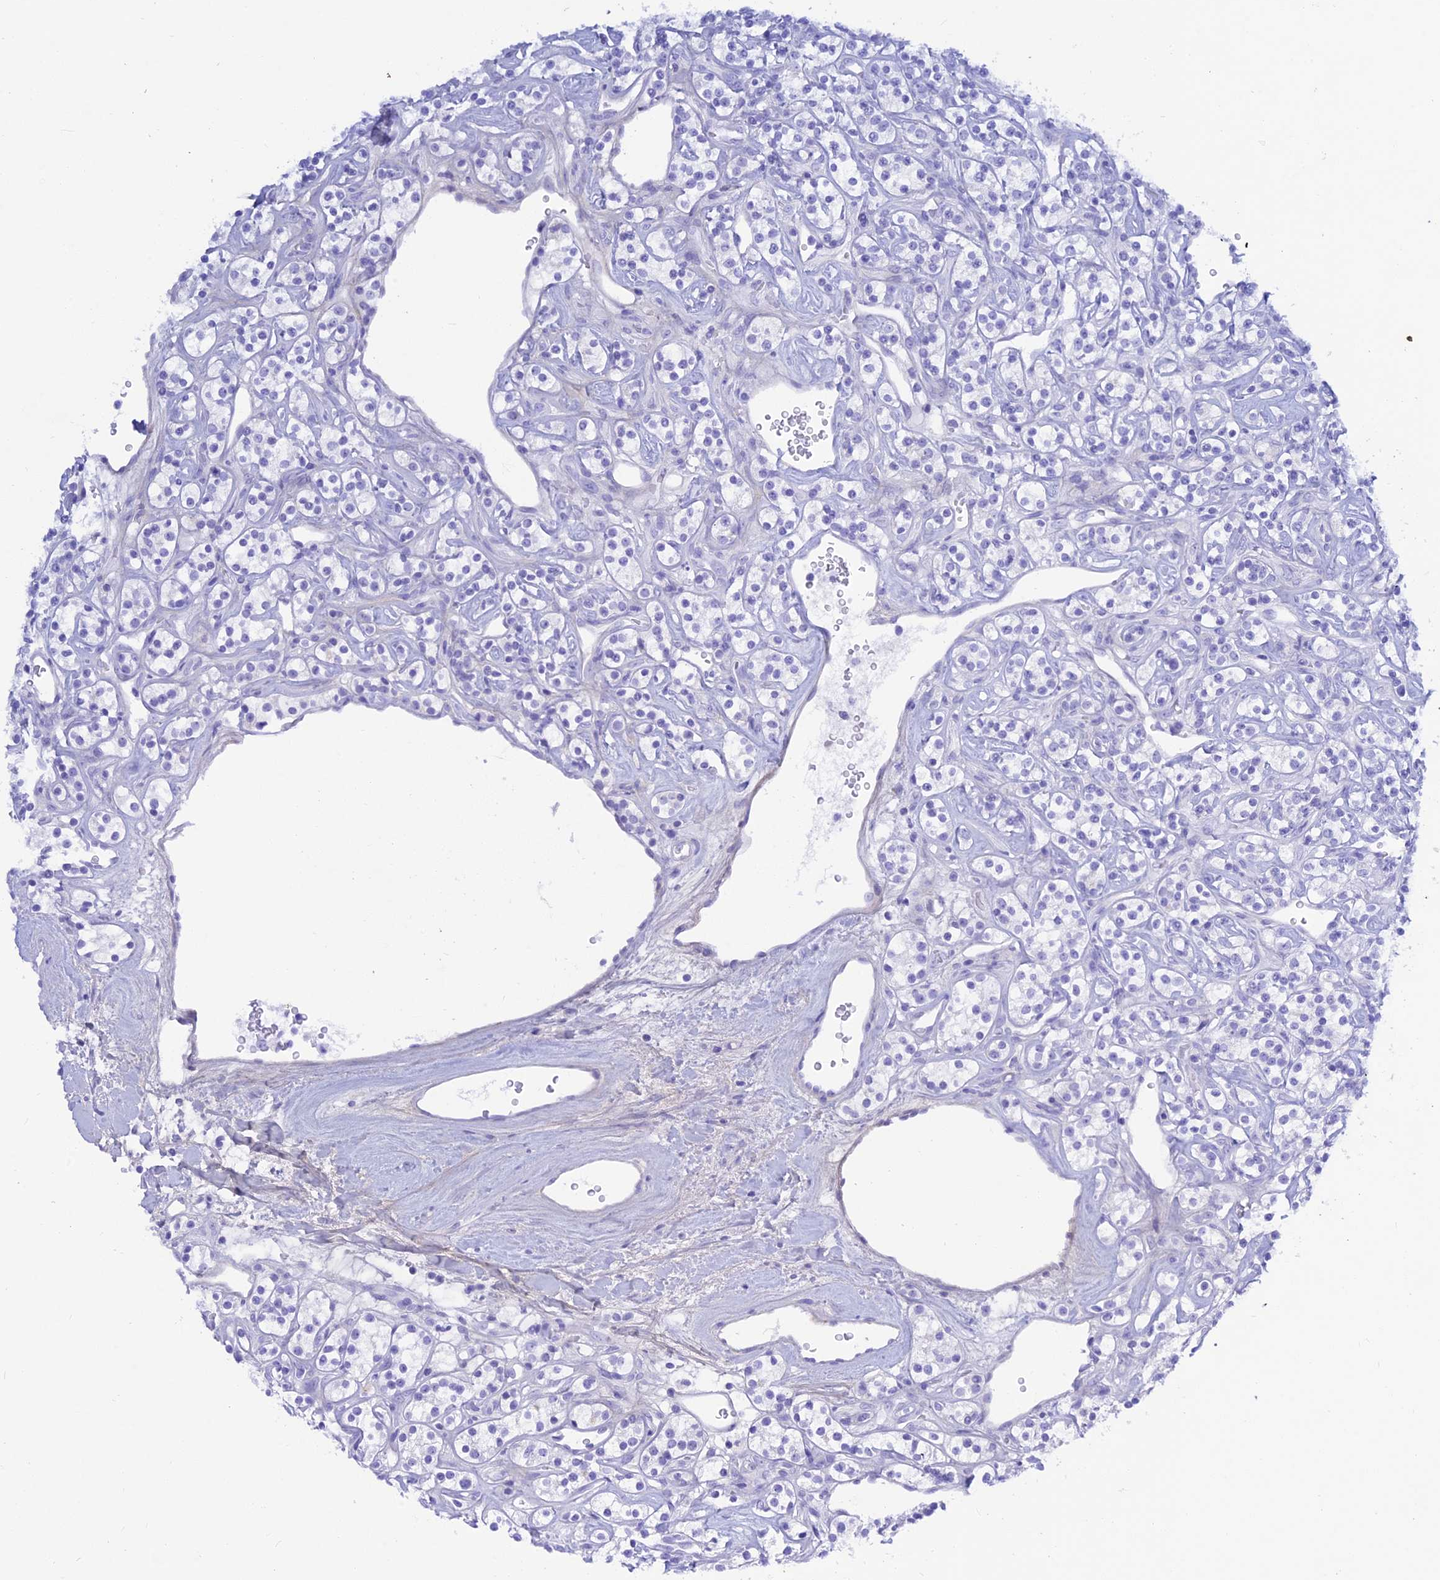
{"staining": {"intensity": "negative", "quantity": "none", "location": "none"}, "tissue": "renal cancer", "cell_type": "Tumor cells", "image_type": "cancer", "snomed": [{"axis": "morphology", "description": "Adenocarcinoma, NOS"}, {"axis": "topography", "description": "Kidney"}], "caption": "Immunohistochemical staining of human renal adenocarcinoma reveals no significant expression in tumor cells.", "gene": "PRNP", "patient": {"sex": "male", "age": 77}}